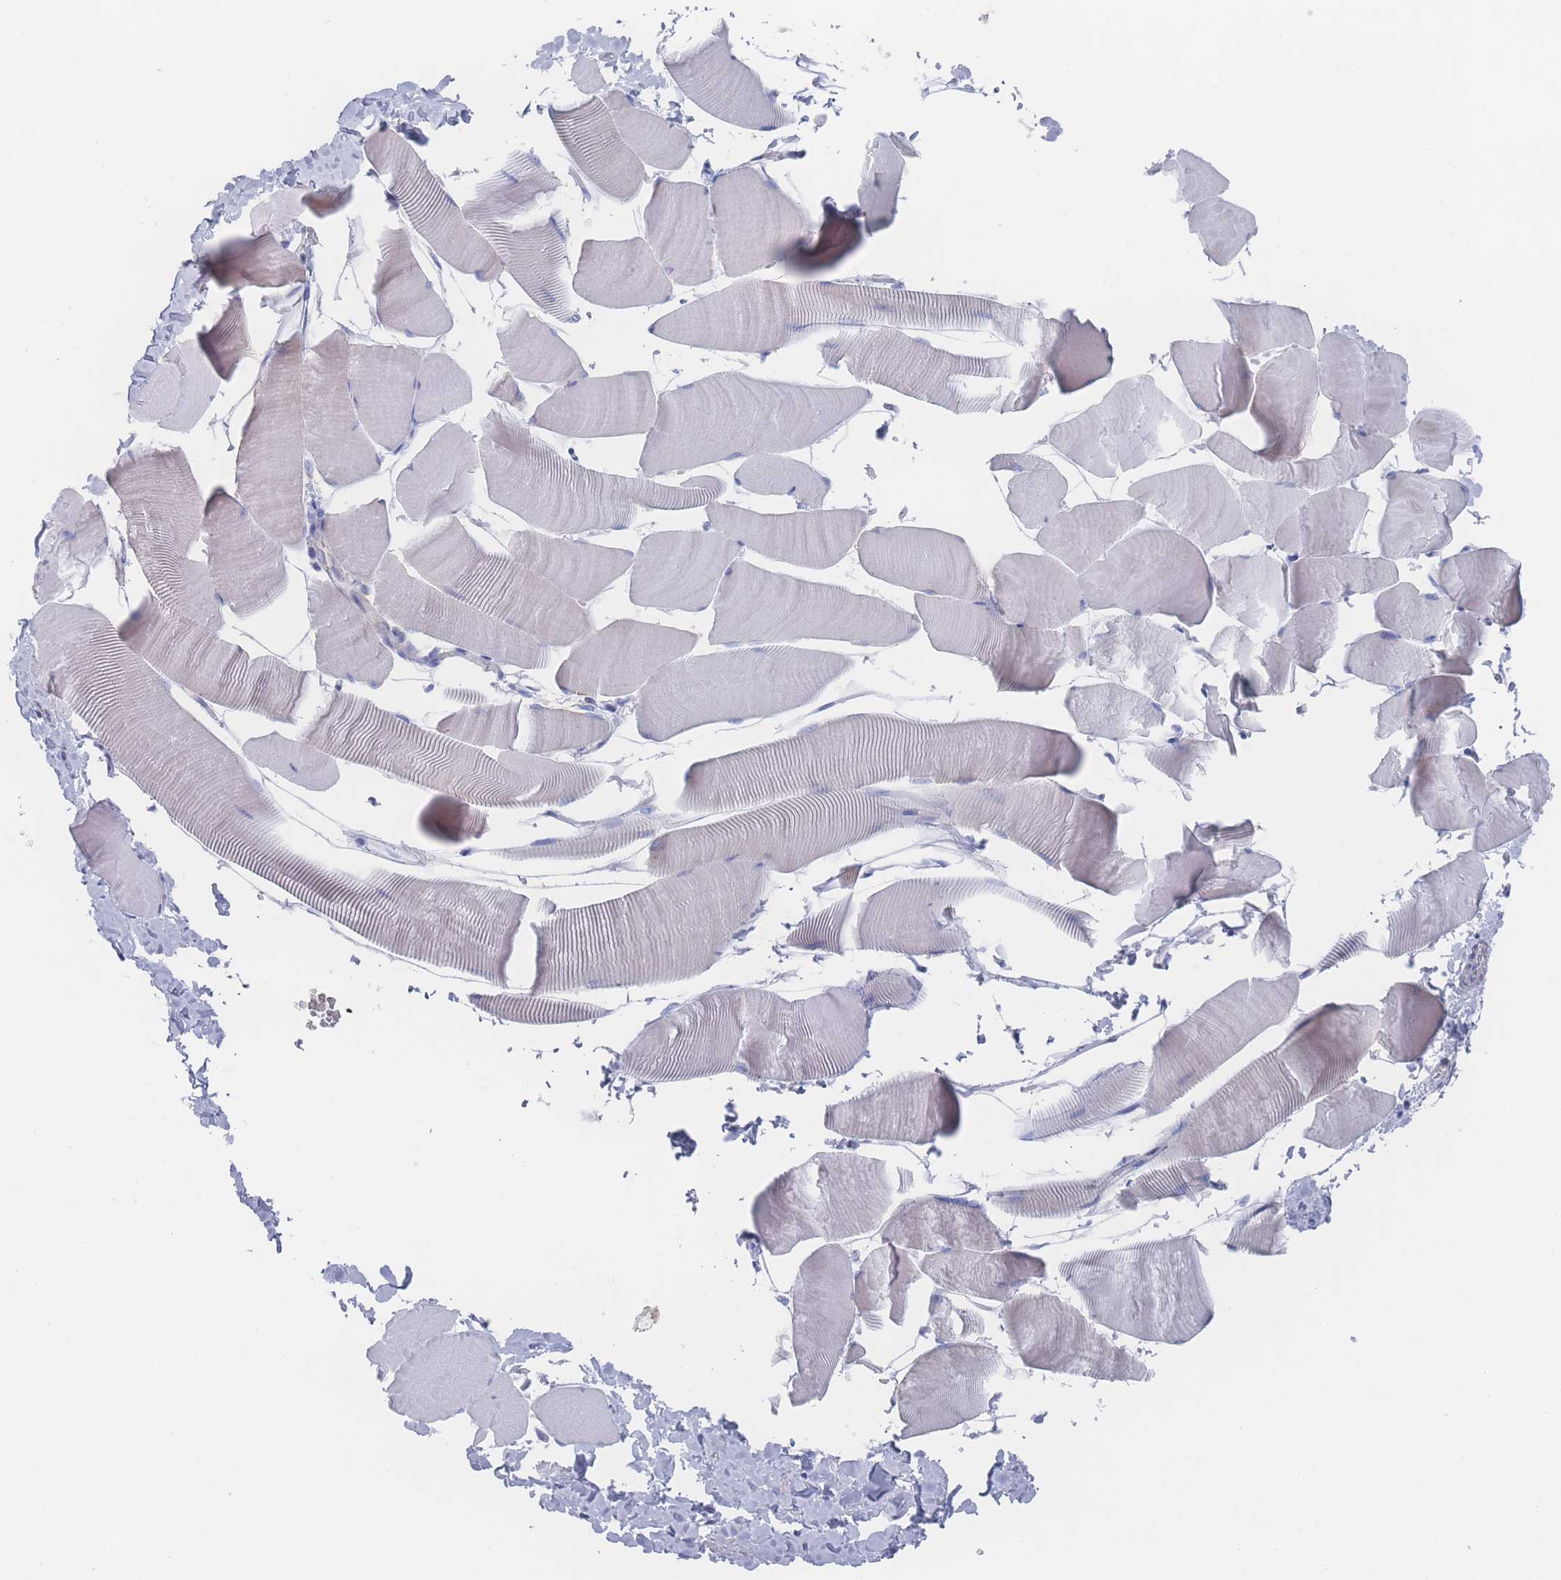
{"staining": {"intensity": "negative", "quantity": "none", "location": "none"}, "tissue": "skeletal muscle", "cell_type": "Myocytes", "image_type": "normal", "snomed": [{"axis": "morphology", "description": "Normal tissue, NOS"}, {"axis": "topography", "description": "Skeletal muscle"}], "caption": "The photomicrograph reveals no staining of myocytes in unremarkable skeletal muscle. (DAB immunohistochemistry visualized using brightfield microscopy, high magnification).", "gene": "SNPH", "patient": {"sex": "male", "age": 25}}